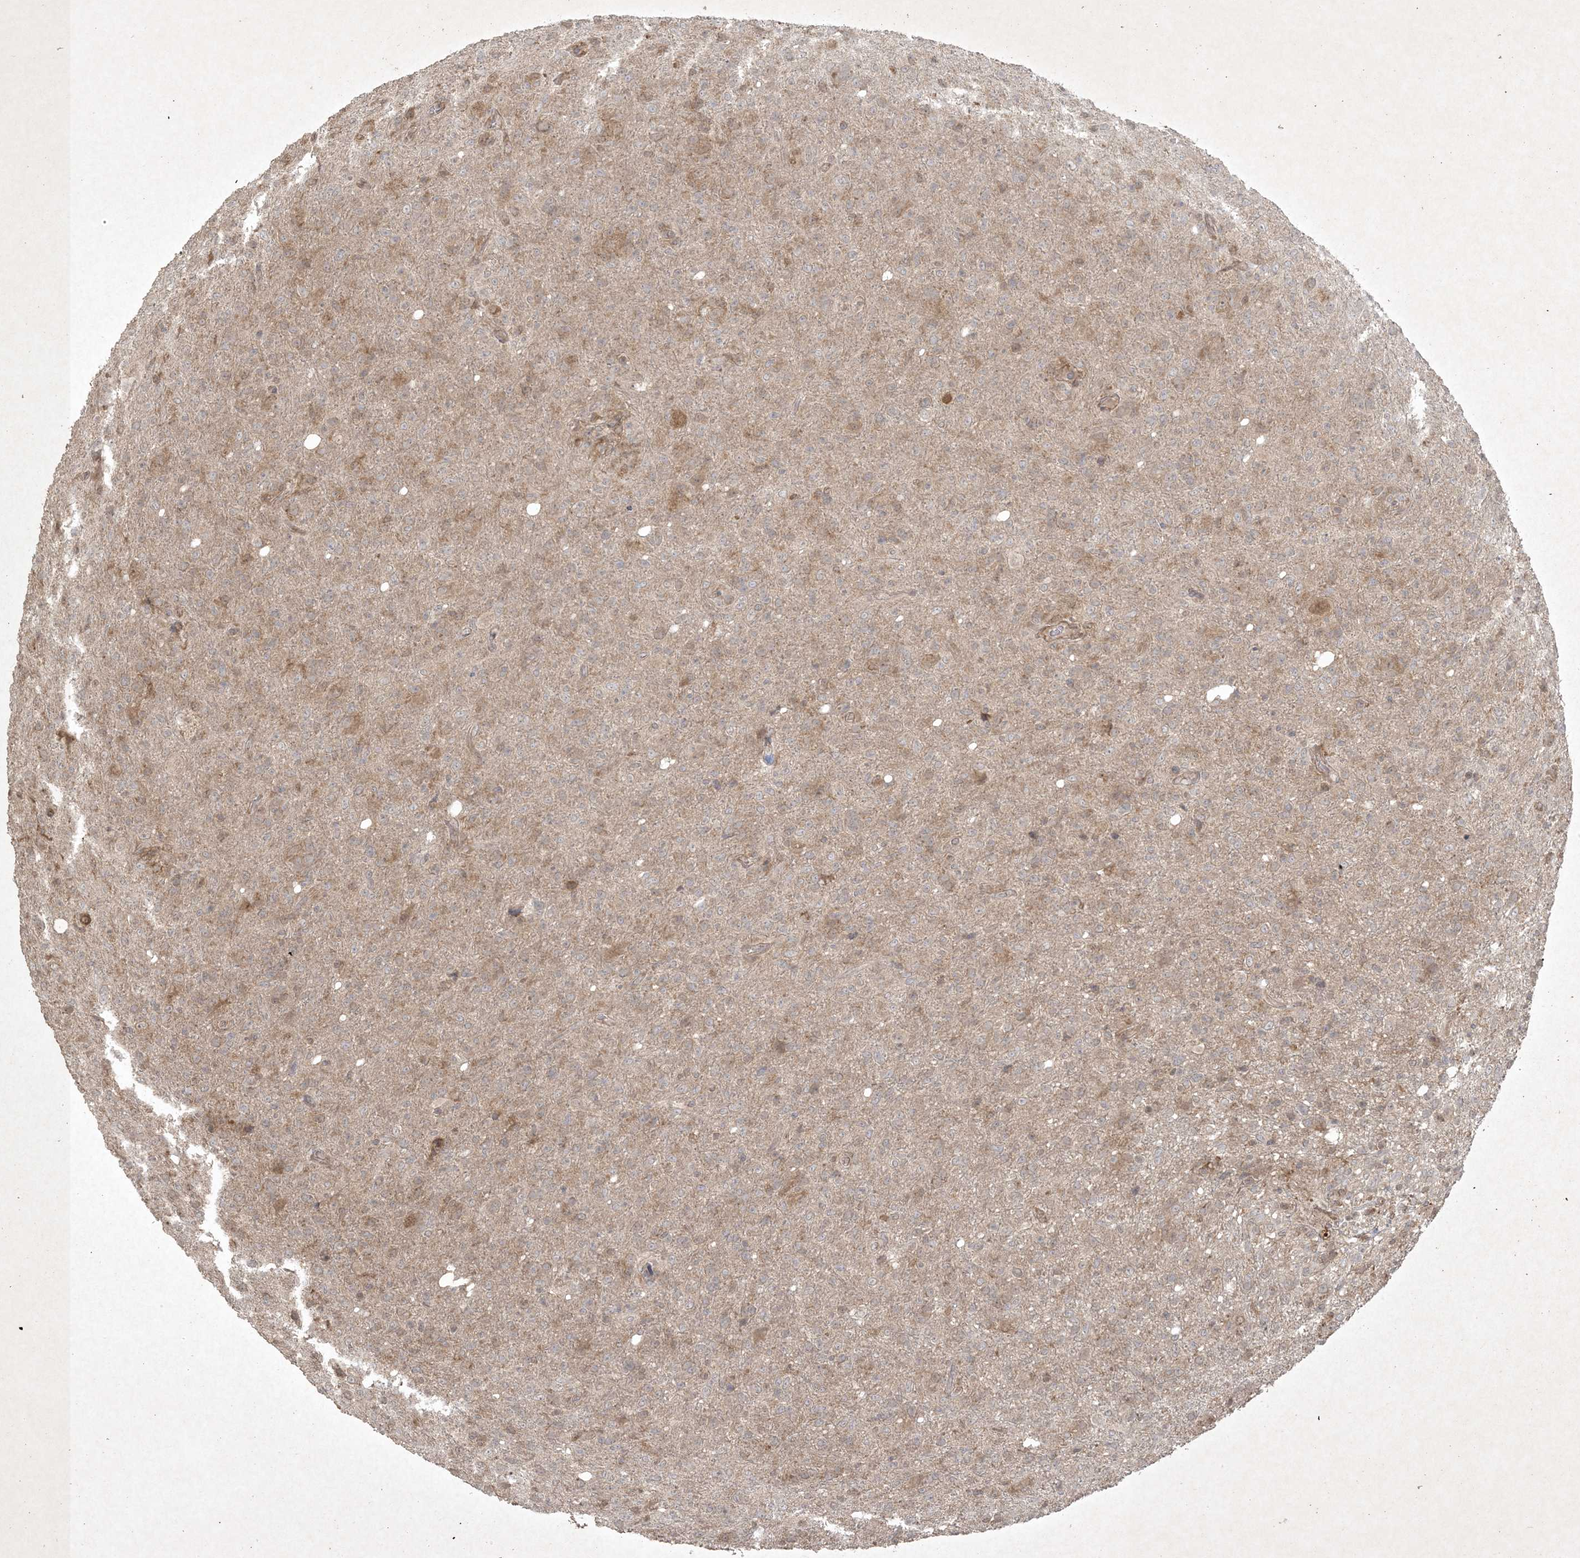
{"staining": {"intensity": "weak", "quantity": "25%-75%", "location": "cytoplasmic/membranous,nuclear"}, "tissue": "glioma", "cell_type": "Tumor cells", "image_type": "cancer", "snomed": [{"axis": "morphology", "description": "Glioma, malignant, High grade"}, {"axis": "topography", "description": "Brain"}], "caption": "Immunohistochemical staining of human malignant high-grade glioma shows weak cytoplasmic/membranous and nuclear protein positivity in approximately 25%-75% of tumor cells.", "gene": "NRBP2", "patient": {"sex": "female", "age": 57}}